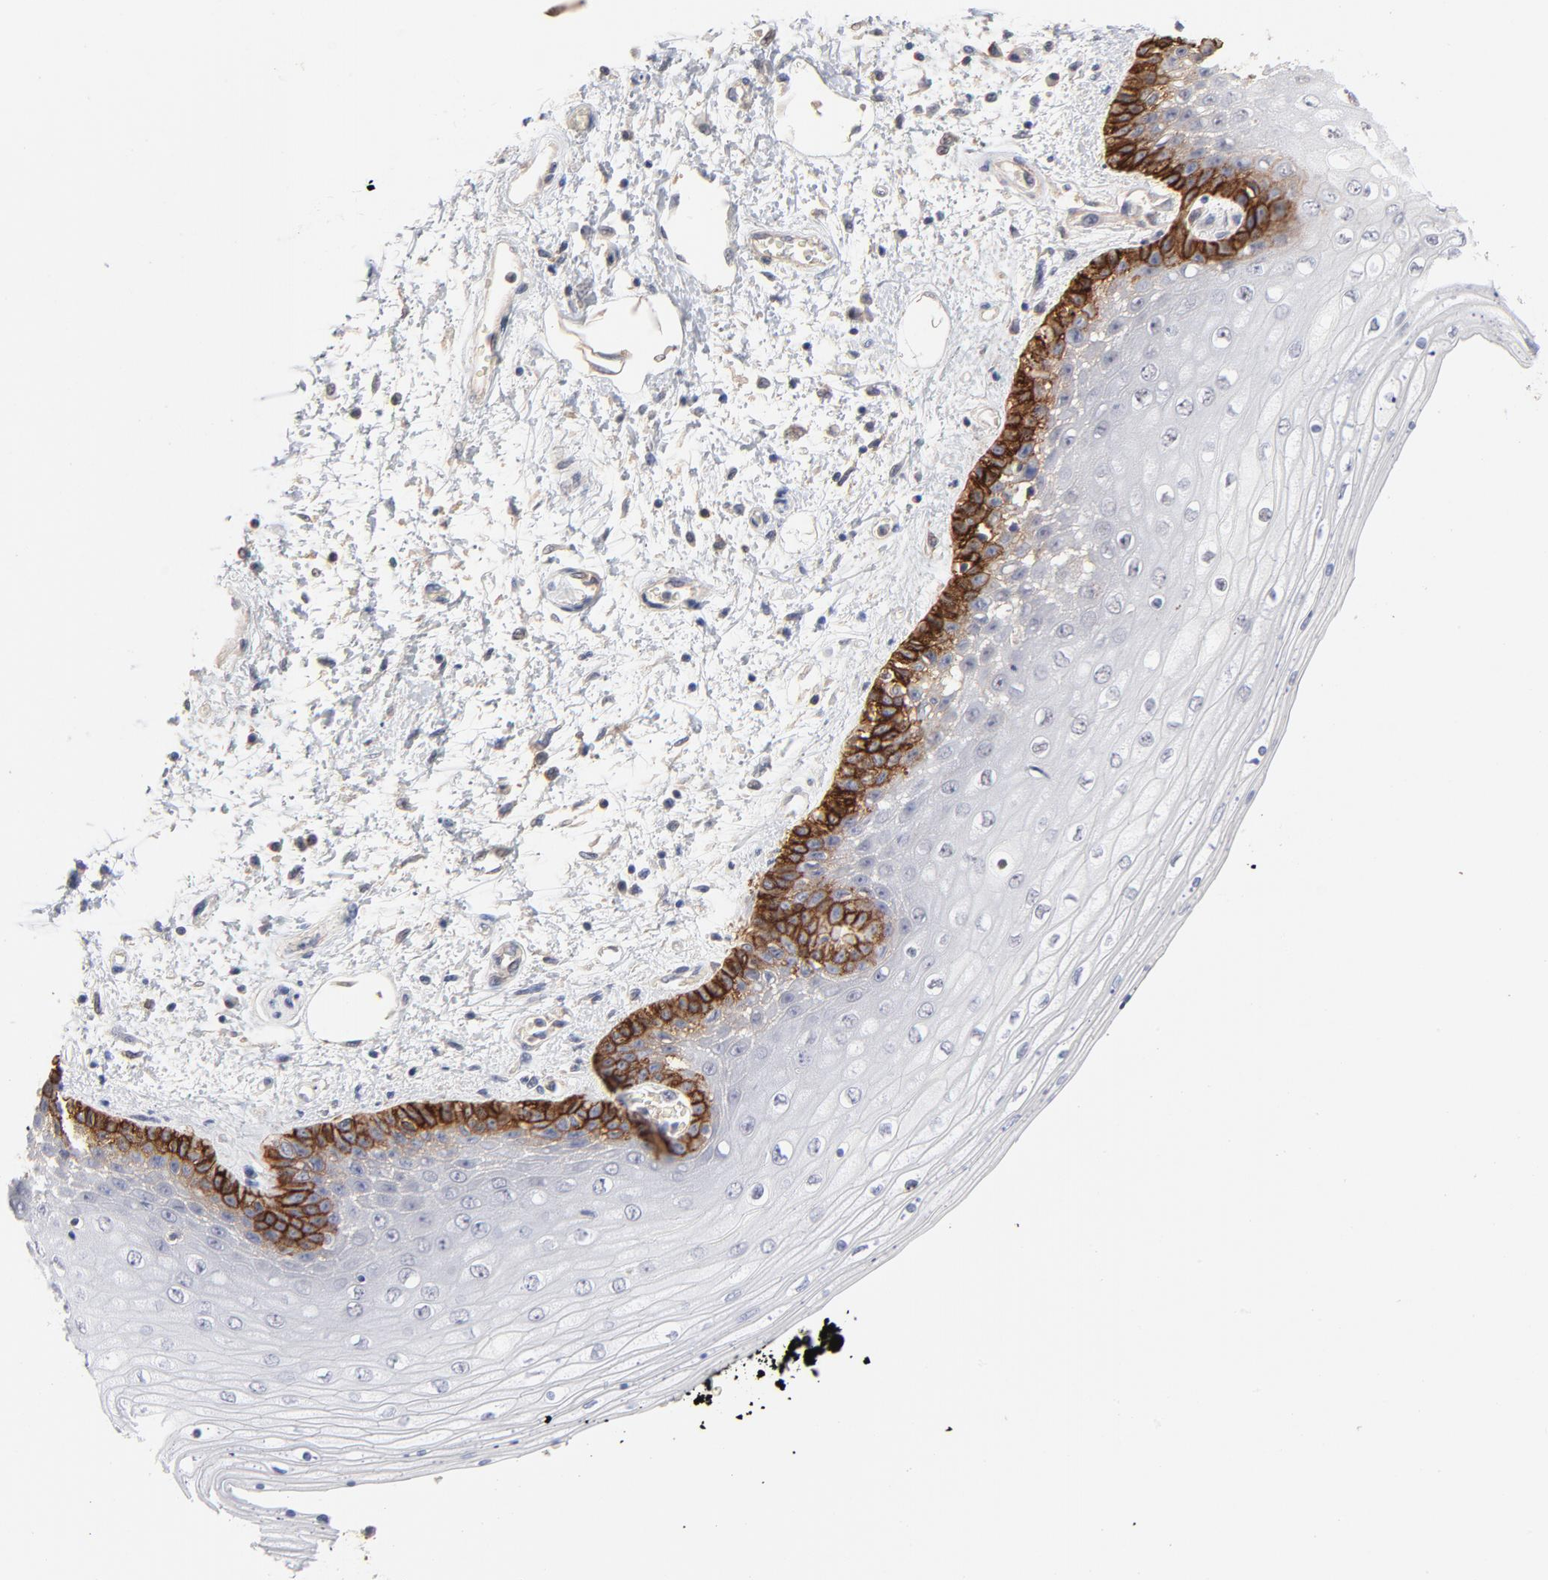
{"staining": {"intensity": "strong", "quantity": "<25%", "location": "cytoplasmic/membranous"}, "tissue": "skin", "cell_type": "Epidermal cells", "image_type": "normal", "snomed": [{"axis": "morphology", "description": "Normal tissue, NOS"}, {"axis": "topography", "description": "Anal"}], "caption": "Immunohistochemistry staining of unremarkable skin, which displays medium levels of strong cytoplasmic/membranous expression in approximately <25% of epidermal cells indicating strong cytoplasmic/membranous protein expression. The staining was performed using DAB (brown) for protein detection and nuclei were counterstained in hematoxylin (blue).", "gene": "SLC16A1", "patient": {"sex": "female", "age": 46}}